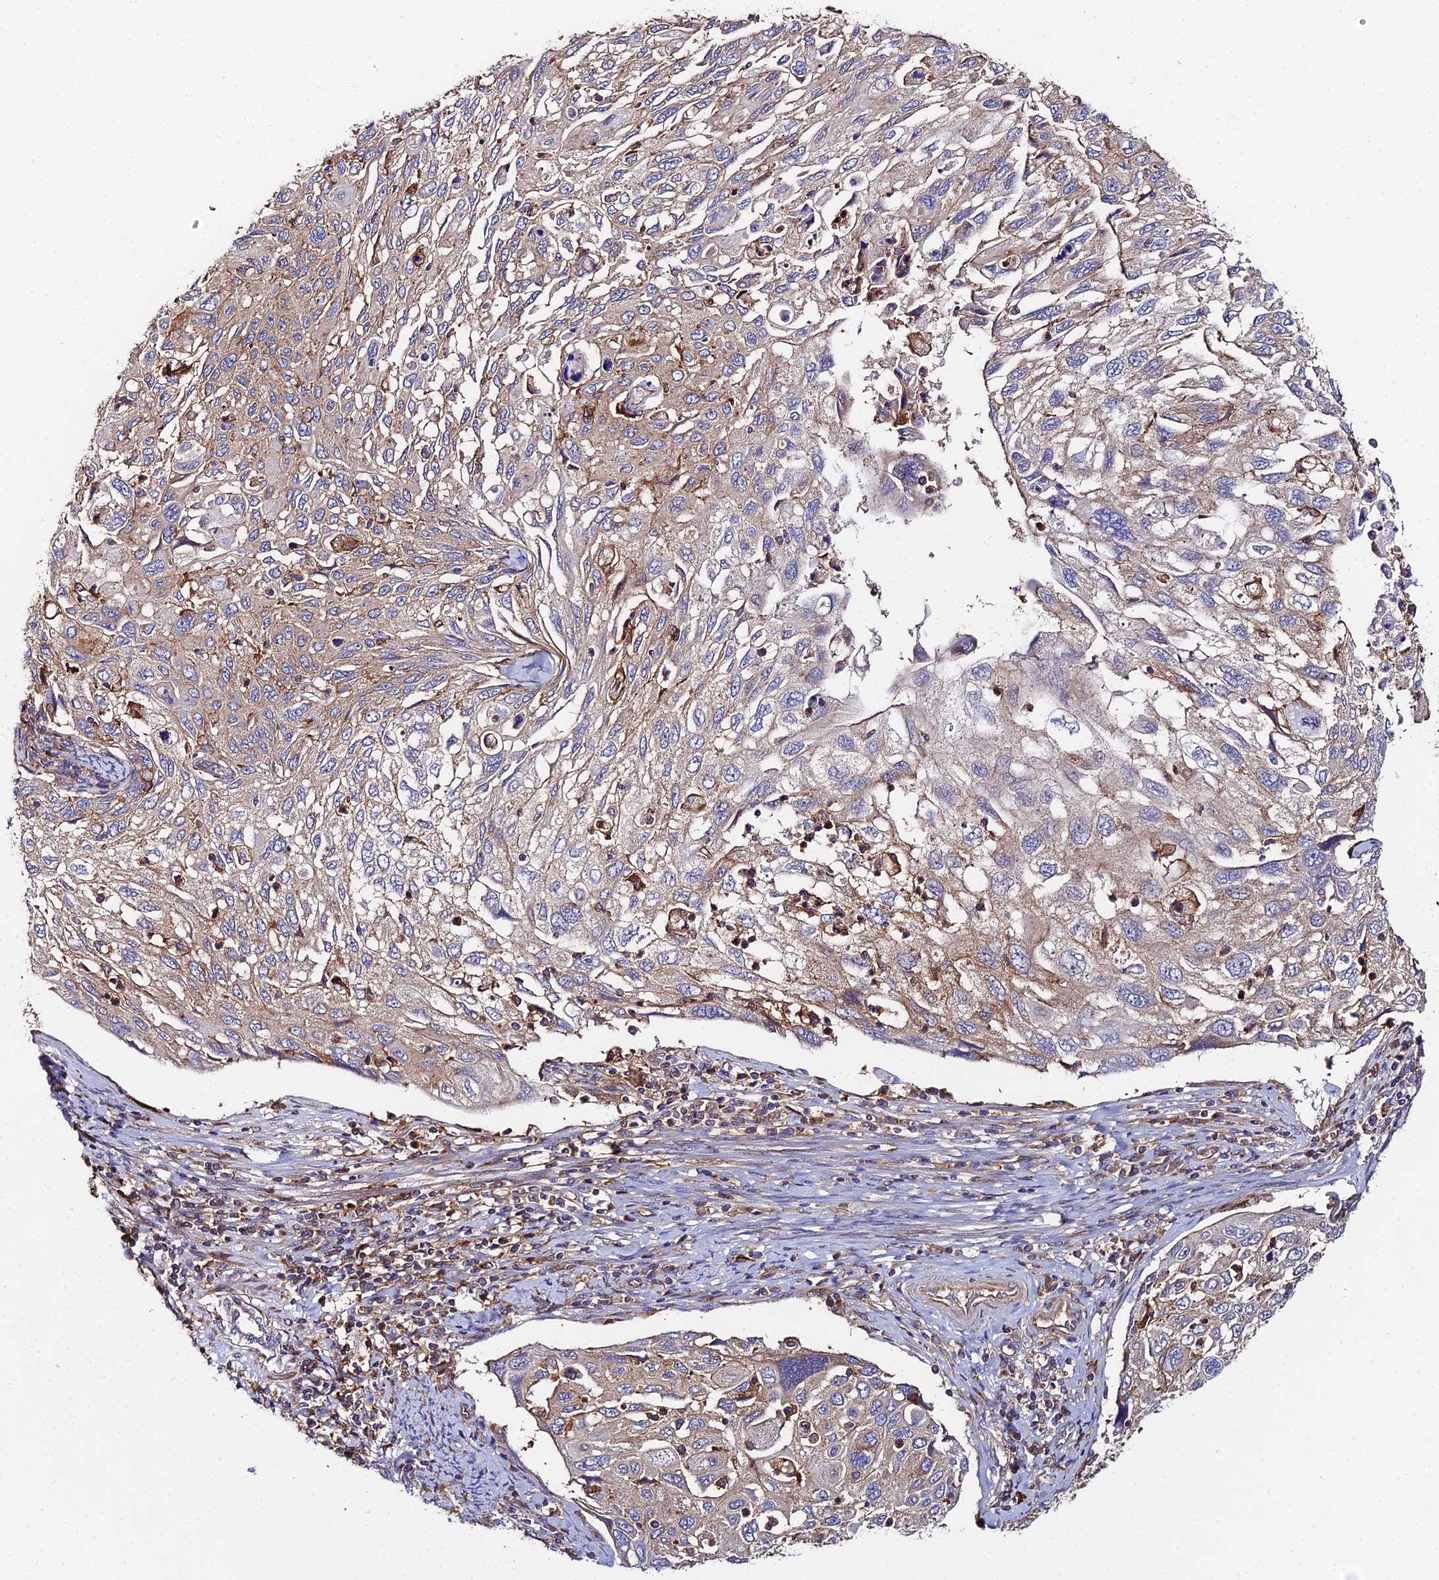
{"staining": {"intensity": "weak", "quantity": "25%-75%", "location": "cytoplasmic/membranous"}, "tissue": "cervical cancer", "cell_type": "Tumor cells", "image_type": "cancer", "snomed": [{"axis": "morphology", "description": "Squamous cell carcinoma, NOS"}, {"axis": "topography", "description": "Cervix"}], "caption": "Protein expression analysis of human cervical squamous cell carcinoma reveals weak cytoplasmic/membranous positivity in approximately 25%-75% of tumor cells.", "gene": "GNG5B", "patient": {"sex": "female", "age": 70}}